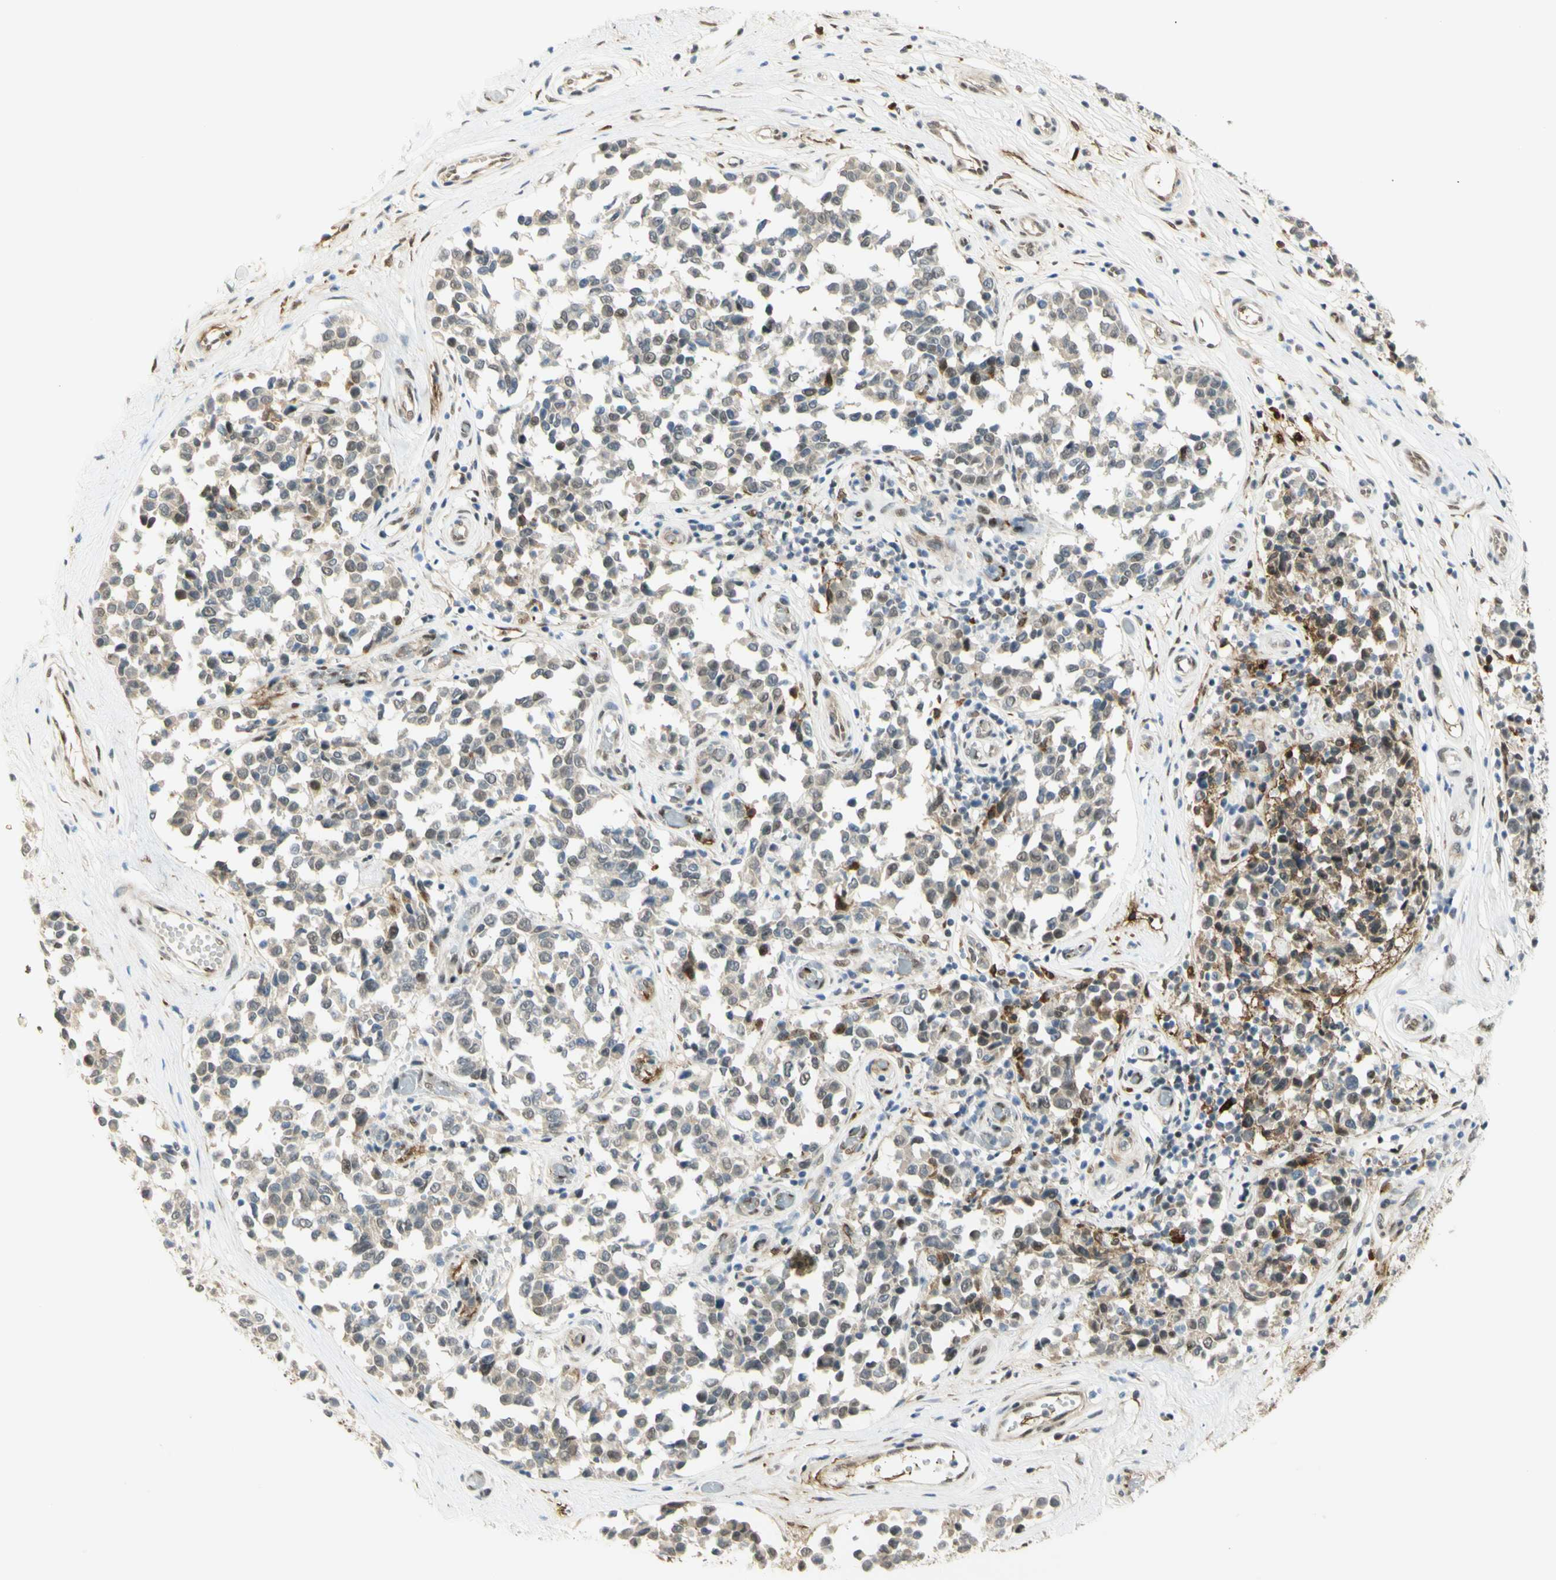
{"staining": {"intensity": "weak", "quantity": ">75%", "location": "nuclear"}, "tissue": "melanoma", "cell_type": "Tumor cells", "image_type": "cancer", "snomed": [{"axis": "morphology", "description": "Malignant melanoma, NOS"}, {"axis": "topography", "description": "Skin"}], "caption": "This histopathology image shows IHC staining of melanoma, with low weak nuclear positivity in approximately >75% of tumor cells.", "gene": "DDX1", "patient": {"sex": "female", "age": 64}}